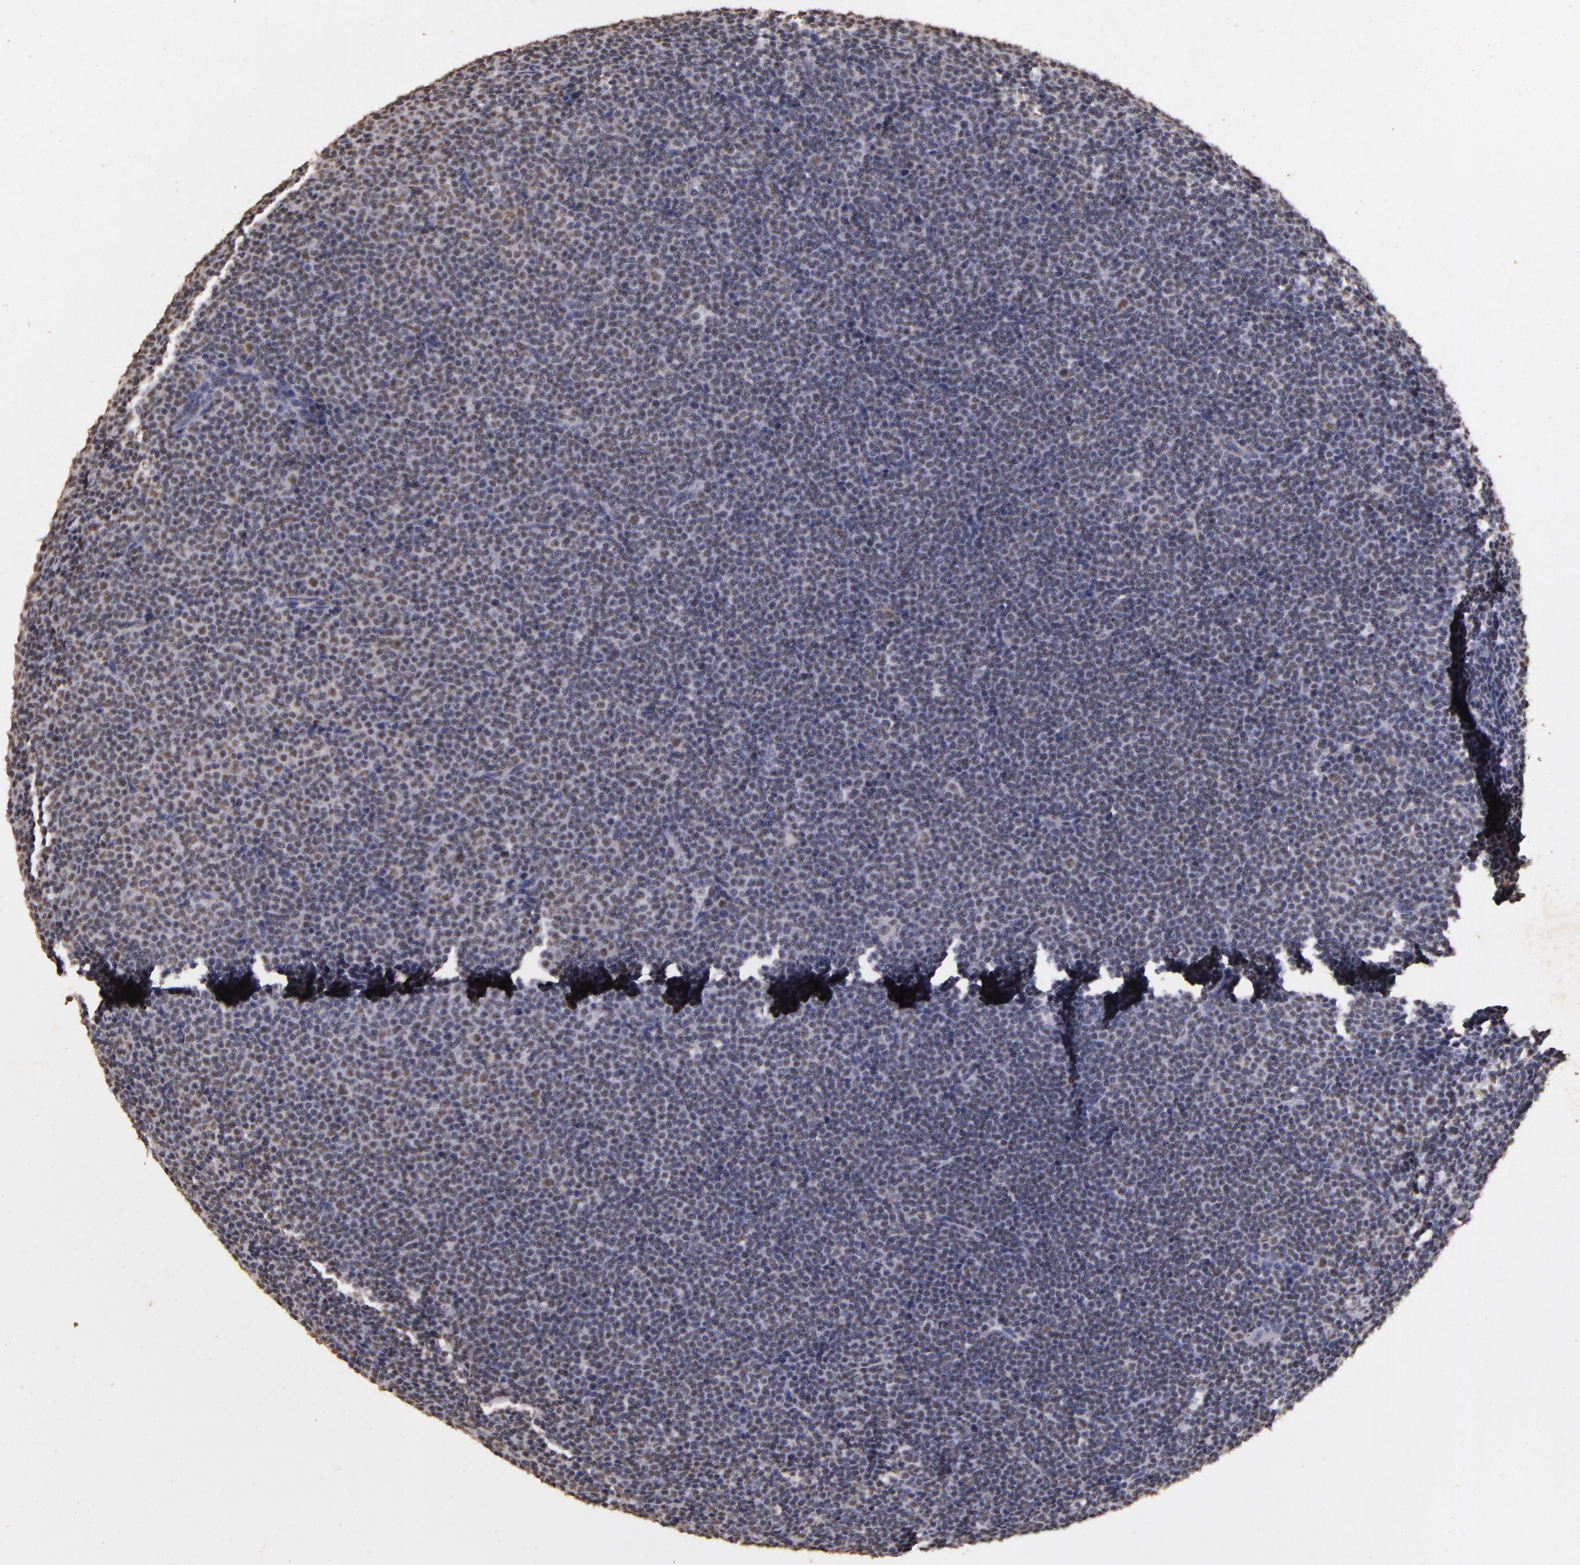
{"staining": {"intensity": "negative", "quantity": "none", "location": "none"}, "tissue": "lymphoma", "cell_type": "Tumor cells", "image_type": "cancer", "snomed": [{"axis": "morphology", "description": "Malignant lymphoma, non-Hodgkin's type, Low grade"}, {"axis": "topography", "description": "Lymph node"}], "caption": "This is an immunohistochemistry (IHC) histopathology image of lymphoma. There is no expression in tumor cells.", "gene": "CBX3", "patient": {"sex": "female", "age": 69}}